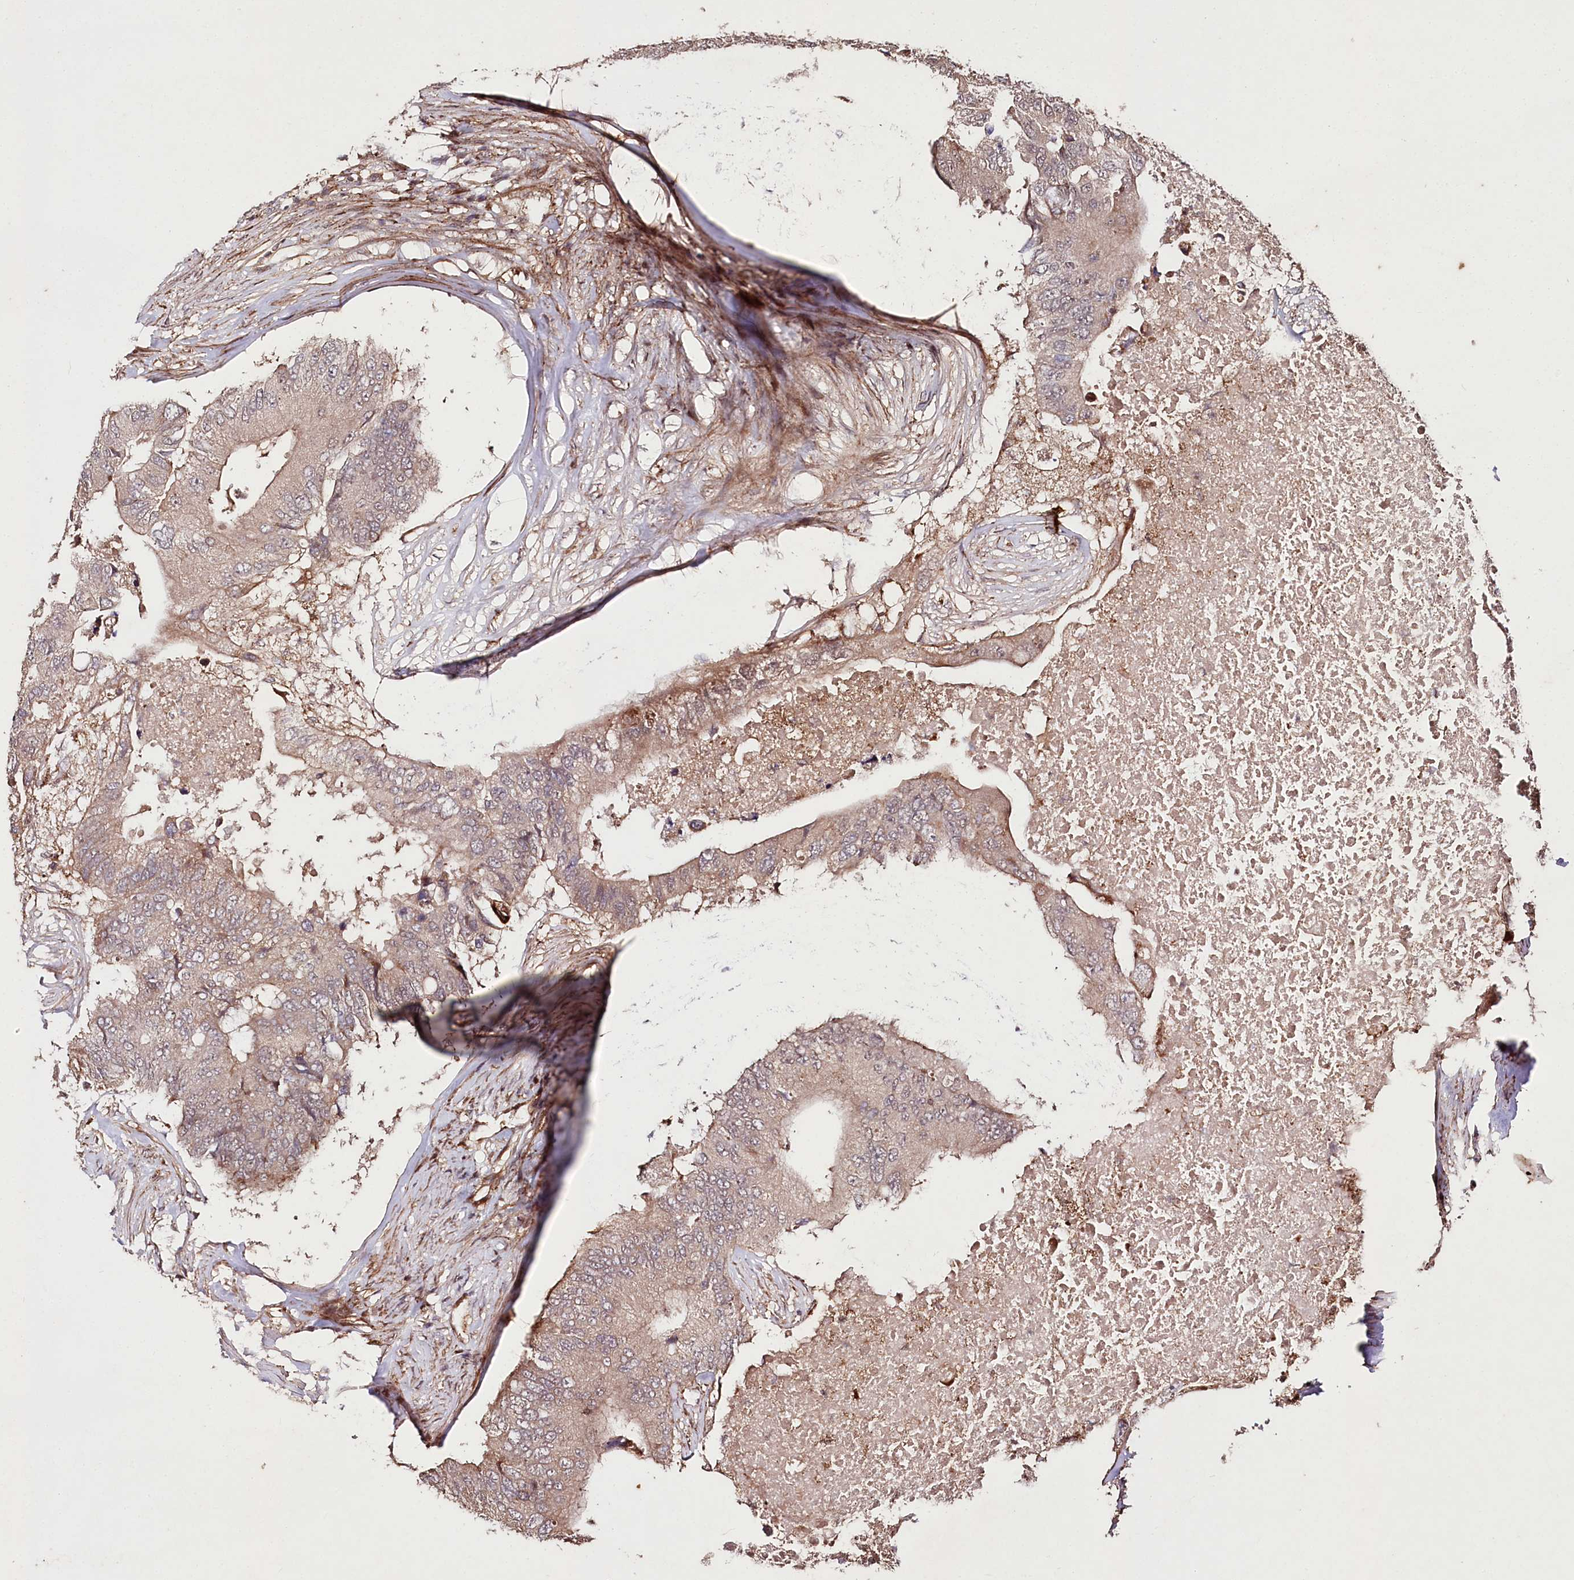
{"staining": {"intensity": "moderate", "quantity": "<25%", "location": "cytoplasmic/membranous"}, "tissue": "colorectal cancer", "cell_type": "Tumor cells", "image_type": "cancer", "snomed": [{"axis": "morphology", "description": "Adenocarcinoma, NOS"}, {"axis": "topography", "description": "Colon"}], "caption": "Adenocarcinoma (colorectal) stained with a protein marker reveals moderate staining in tumor cells.", "gene": "PHLDB1", "patient": {"sex": "male", "age": 71}}